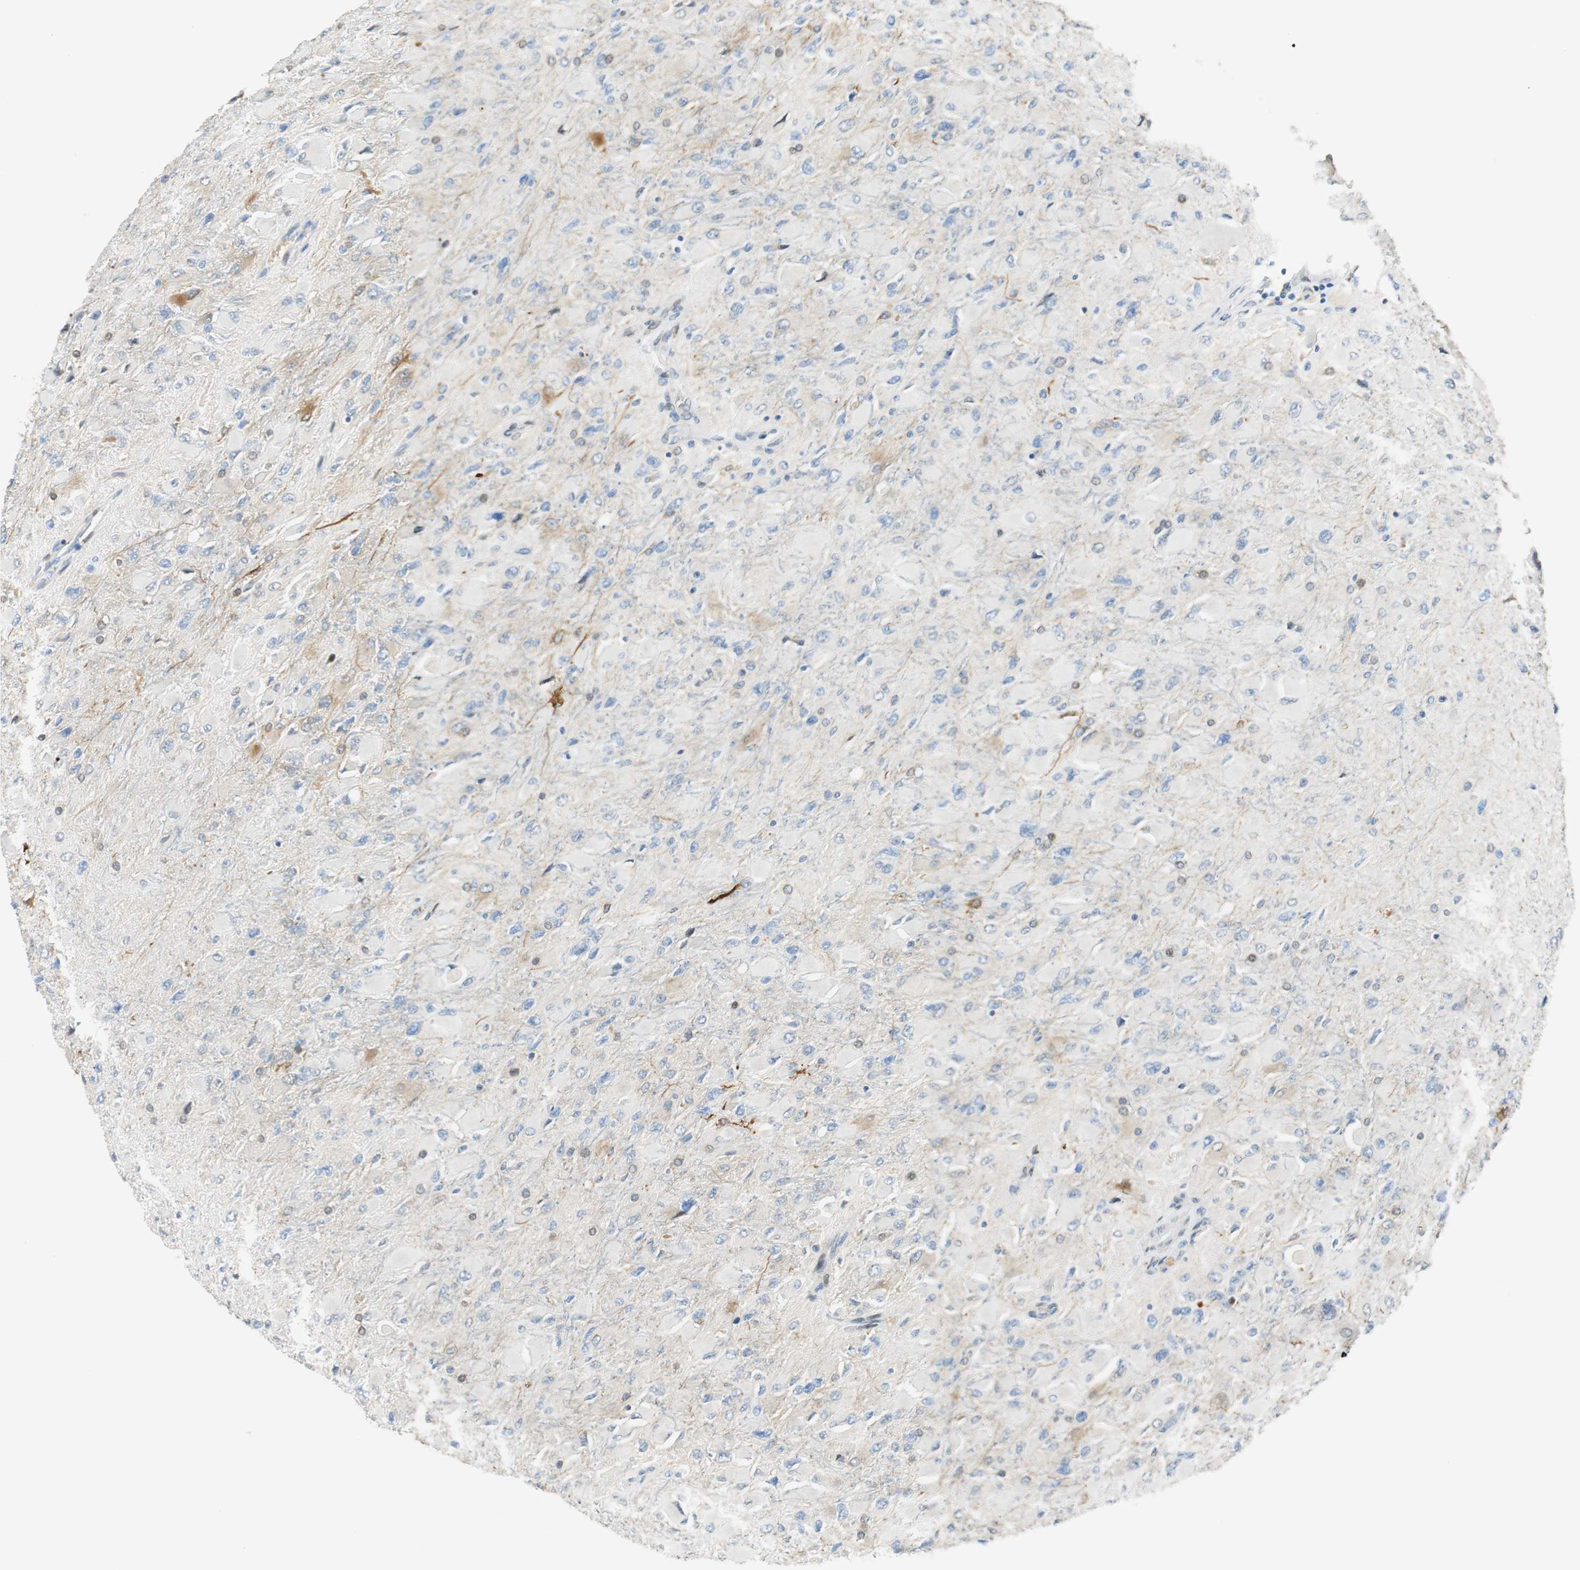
{"staining": {"intensity": "negative", "quantity": "none", "location": "none"}, "tissue": "glioma", "cell_type": "Tumor cells", "image_type": "cancer", "snomed": [{"axis": "morphology", "description": "Glioma, malignant, High grade"}, {"axis": "topography", "description": "Cerebral cortex"}], "caption": "DAB immunohistochemical staining of human glioma reveals no significant expression in tumor cells.", "gene": "TMEM260", "patient": {"sex": "female", "age": 36}}